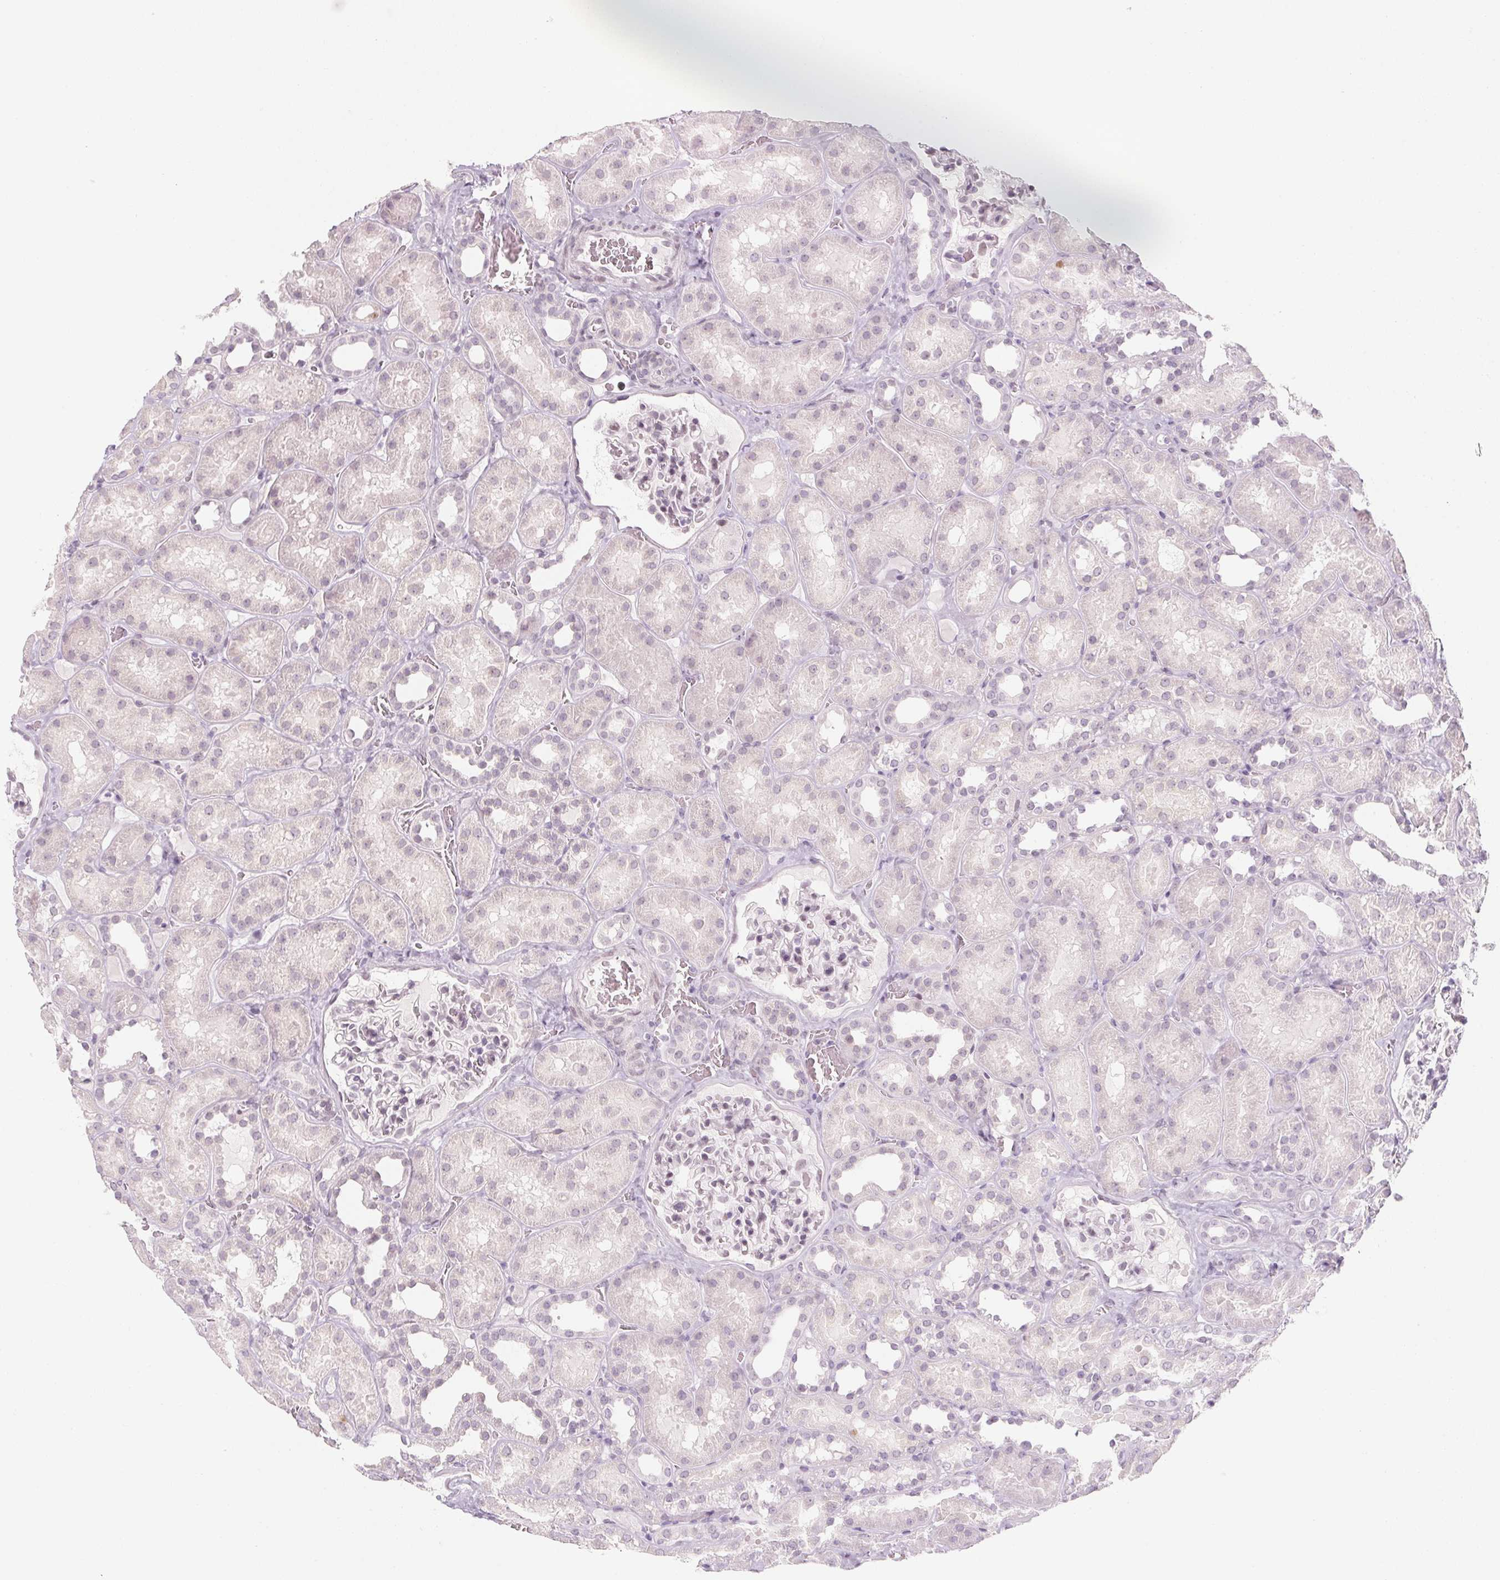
{"staining": {"intensity": "weak", "quantity": "25%-75%", "location": "nuclear"}, "tissue": "kidney", "cell_type": "Cells in glomeruli", "image_type": "normal", "snomed": [{"axis": "morphology", "description": "Normal tissue, NOS"}, {"axis": "topography", "description": "Kidney"}], "caption": "IHC image of unremarkable human kidney stained for a protein (brown), which demonstrates low levels of weak nuclear staining in about 25%-75% of cells in glomeruli.", "gene": "KCNQ2", "patient": {"sex": "female", "age": 41}}